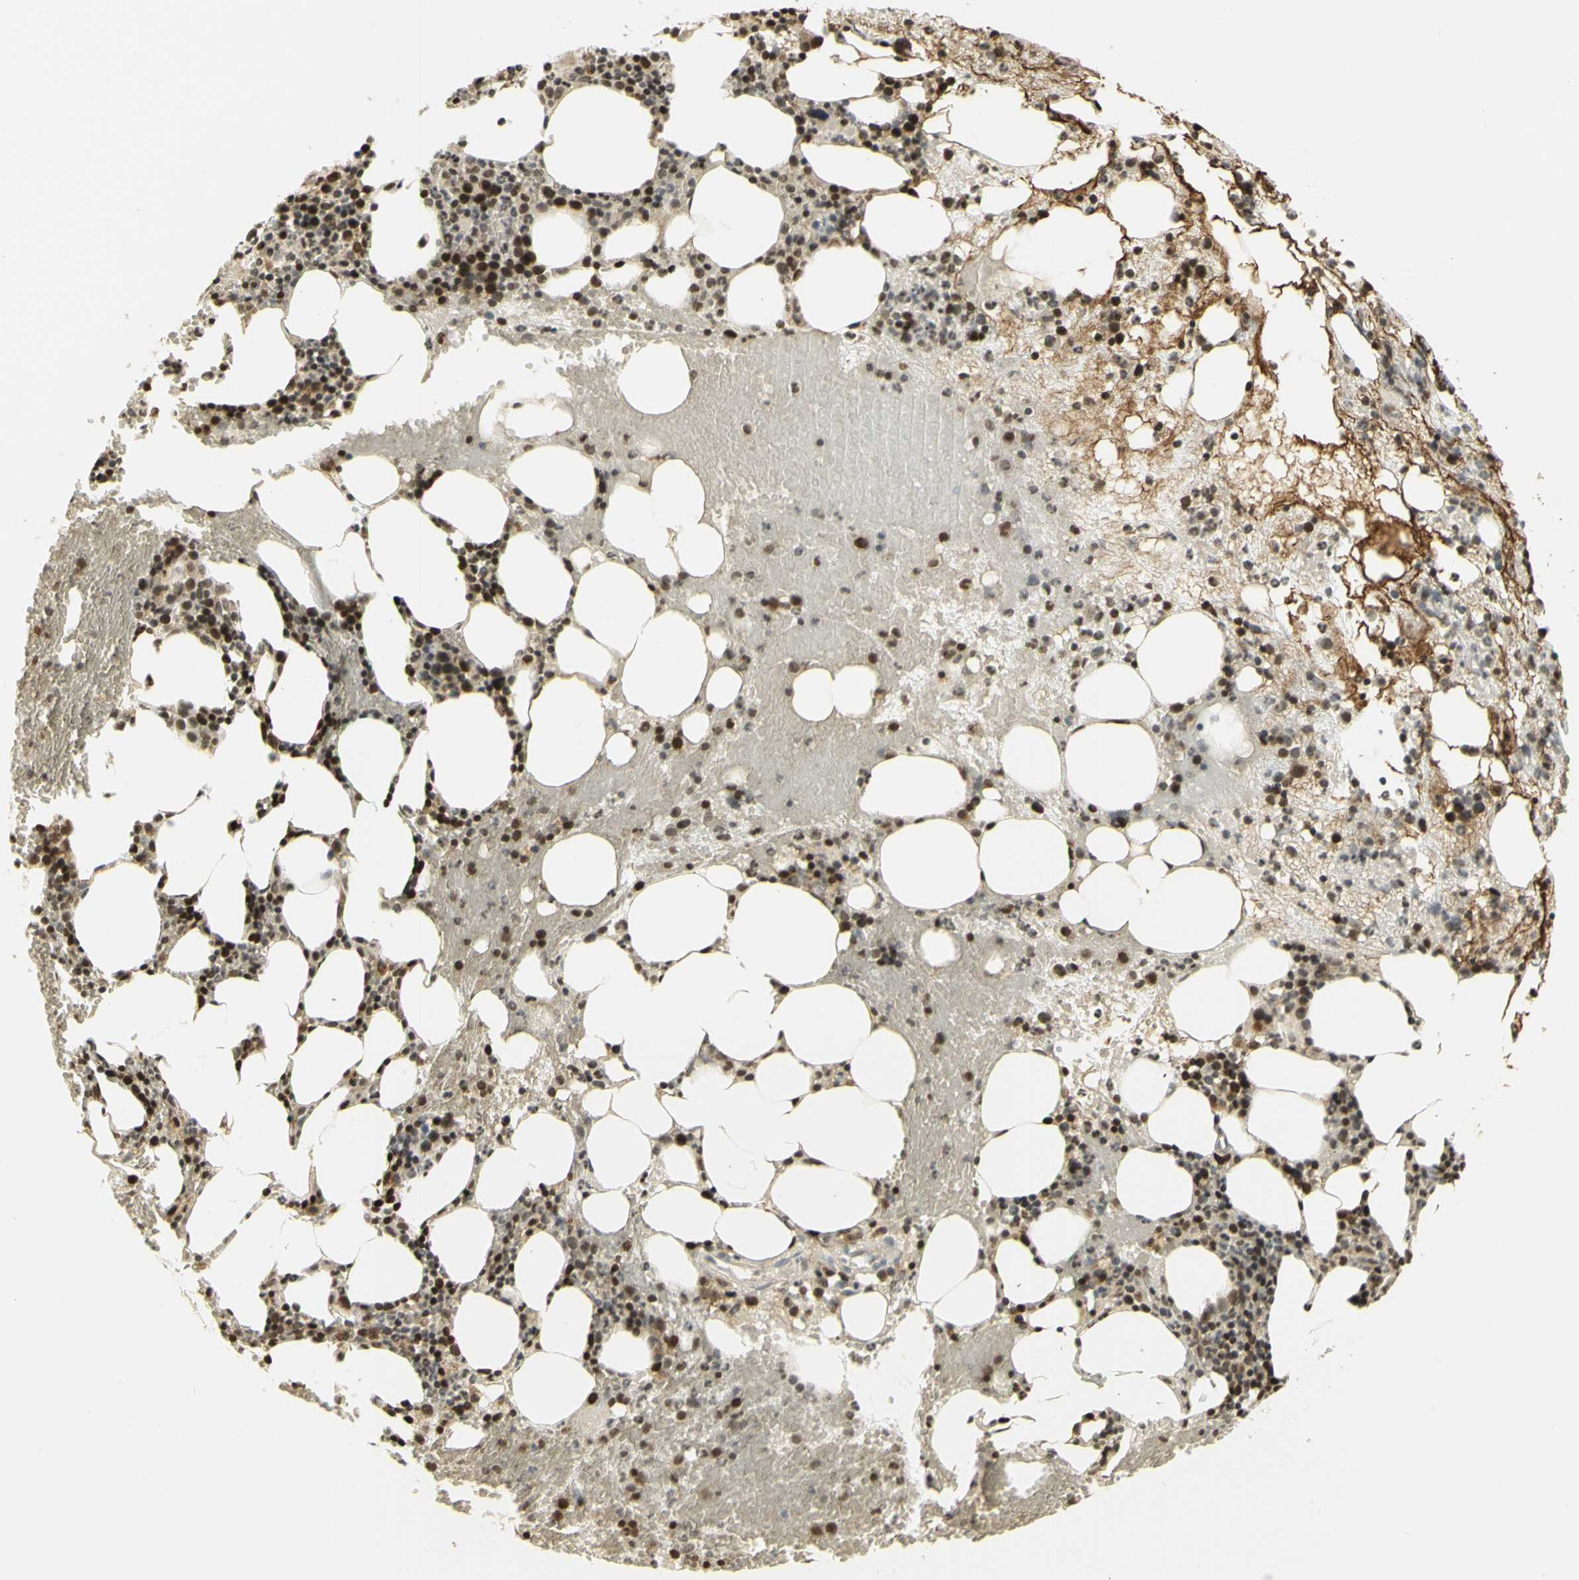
{"staining": {"intensity": "strong", "quantity": "25%-75%", "location": "nuclear"}, "tissue": "bone marrow", "cell_type": "Hematopoietic cells", "image_type": "normal", "snomed": [{"axis": "morphology", "description": "Normal tissue, NOS"}, {"axis": "morphology", "description": "Inflammation, NOS"}, {"axis": "topography", "description": "Bone marrow"}], "caption": "Immunohistochemical staining of unremarkable bone marrow demonstrates 25%-75% levels of strong nuclear protein staining in approximately 25%-75% of hematopoietic cells.", "gene": "KIF11", "patient": {"sex": "female", "age": 79}}